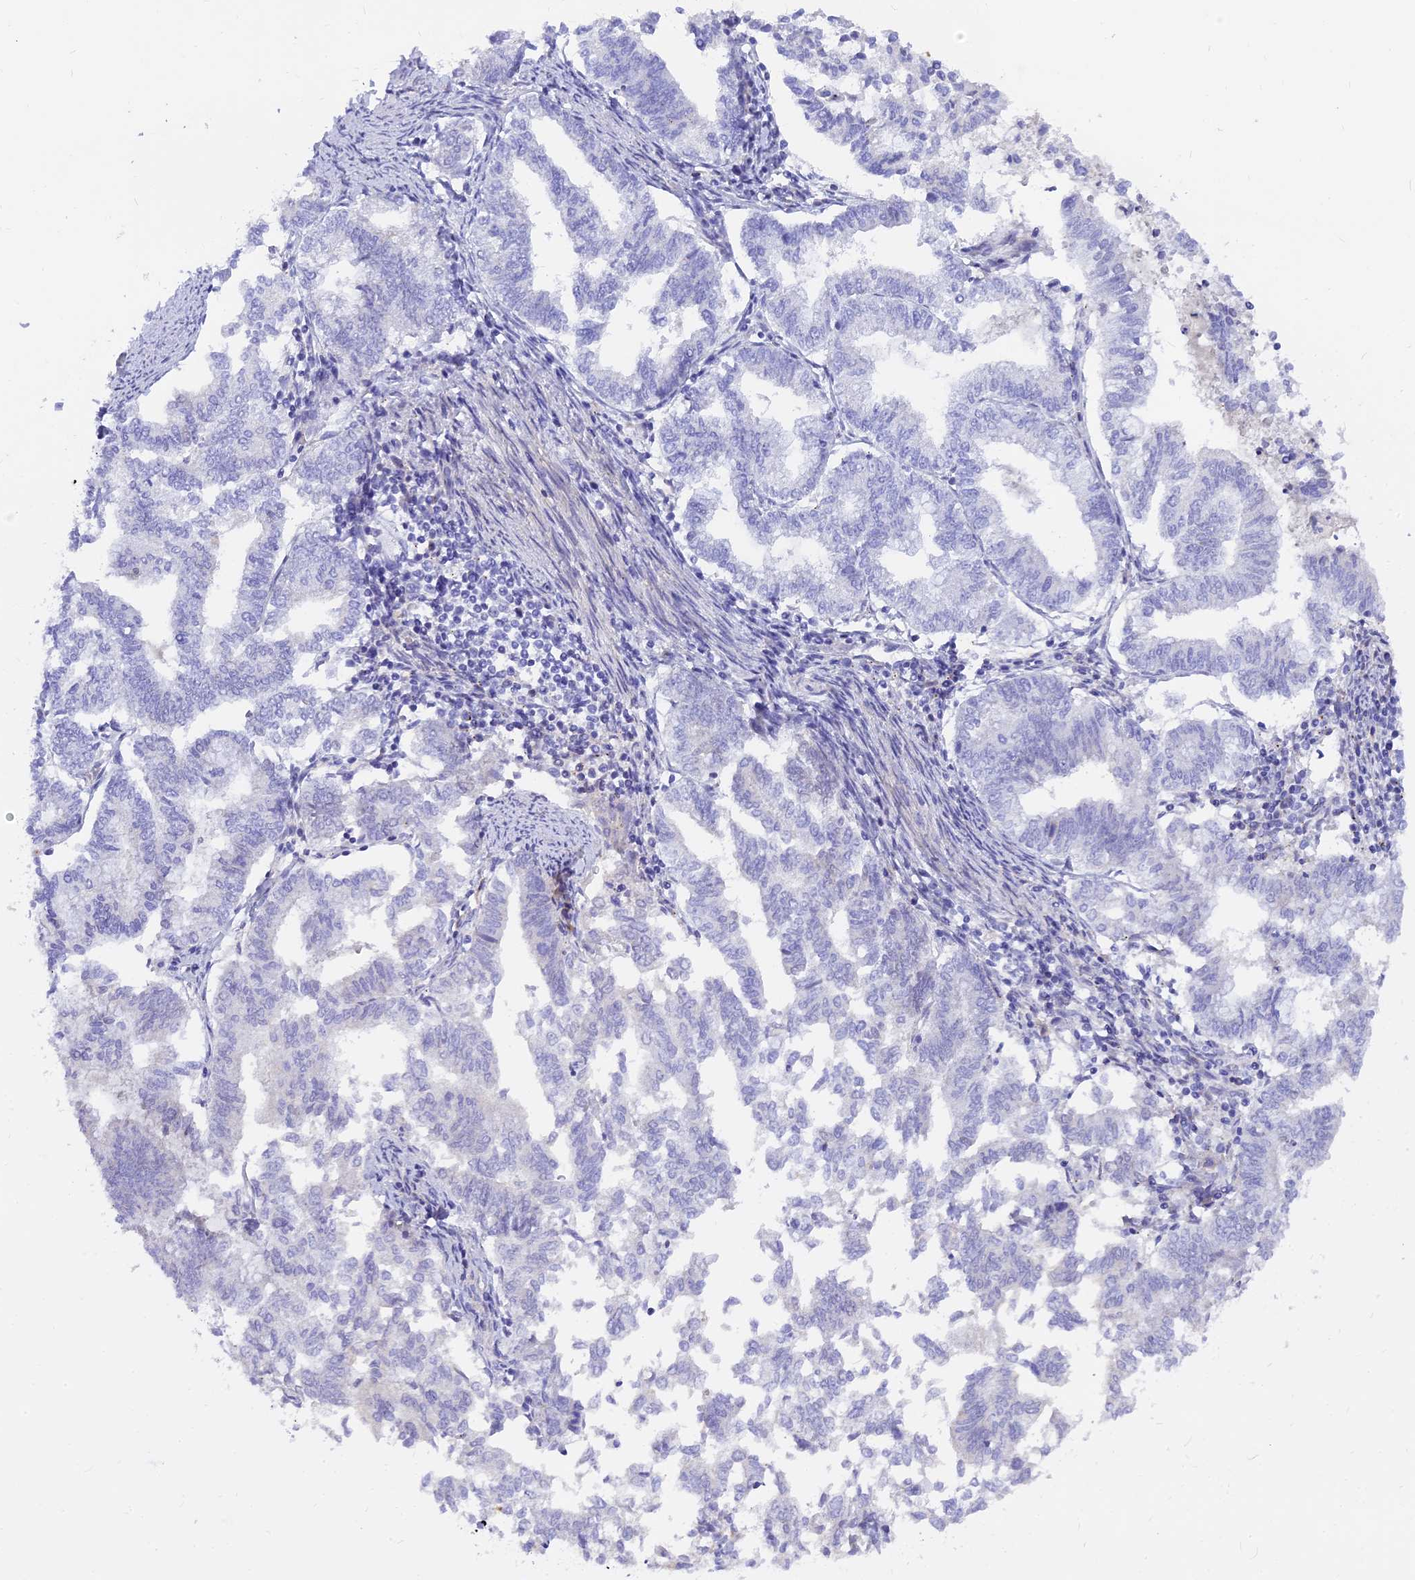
{"staining": {"intensity": "negative", "quantity": "none", "location": "none"}, "tissue": "endometrial cancer", "cell_type": "Tumor cells", "image_type": "cancer", "snomed": [{"axis": "morphology", "description": "Adenocarcinoma, NOS"}, {"axis": "topography", "description": "Endometrium"}], "caption": "IHC of human endometrial cancer (adenocarcinoma) demonstrates no expression in tumor cells. The staining was performed using DAB (3,3'-diaminobenzidine) to visualize the protein expression in brown, while the nuclei were stained in blue with hematoxylin (Magnification: 20x).", "gene": "MBD3L1", "patient": {"sex": "female", "age": 79}}